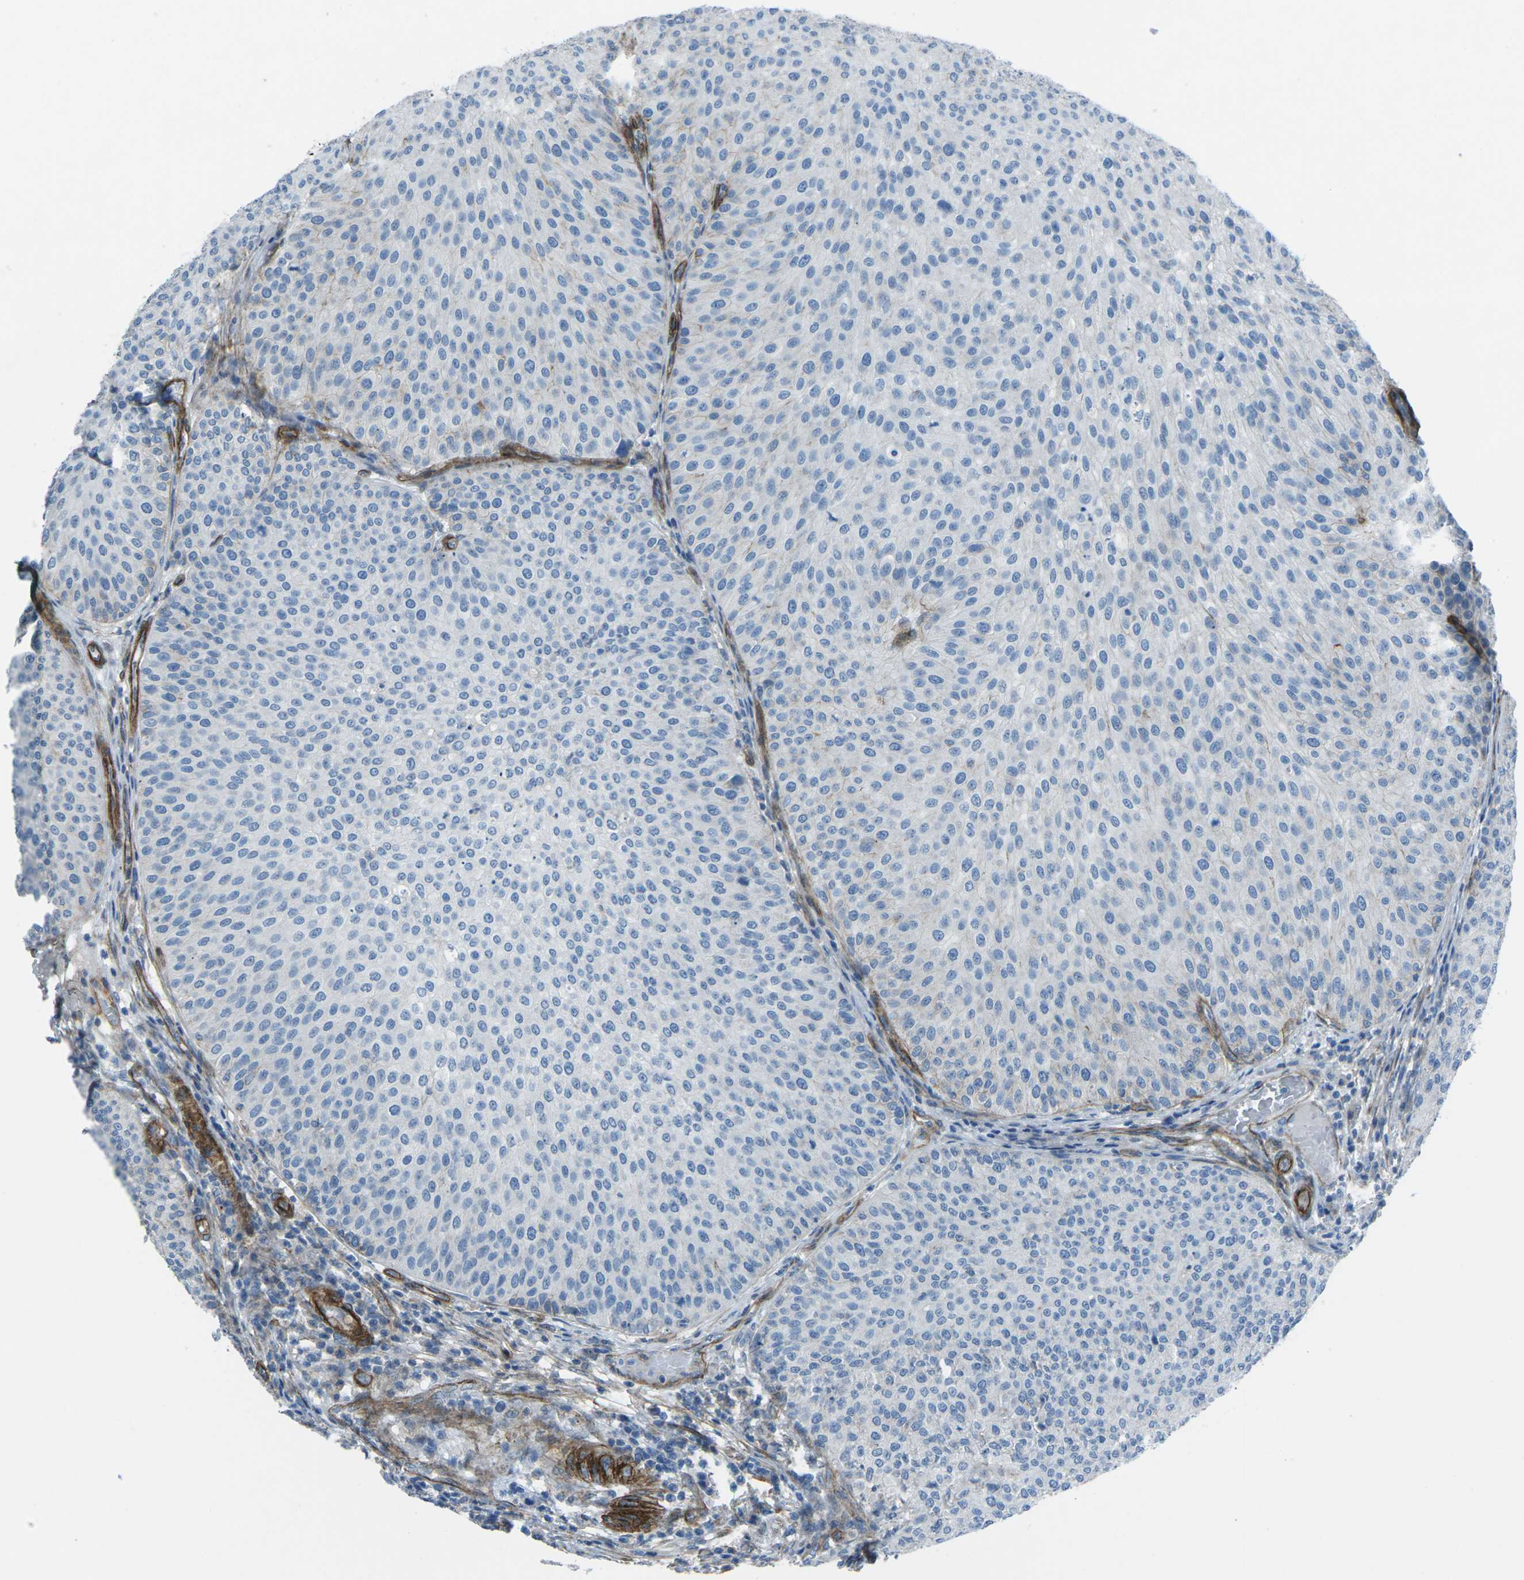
{"staining": {"intensity": "negative", "quantity": "none", "location": "none"}, "tissue": "urothelial cancer", "cell_type": "Tumor cells", "image_type": "cancer", "snomed": [{"axis": "morphology", "description": "Urothelial carcinoma, Low grade"}, {"axis": "topography", "description": "Smooth muscle"}, {"axis": "topography", "description": "Urinary bladder"}], "caption": "This is an IHC photomicrograph of urothelial cancer. There is no expression in tumor cells.", "gene": "UTRN", "patient": {"sex": "male", "age": 60}}